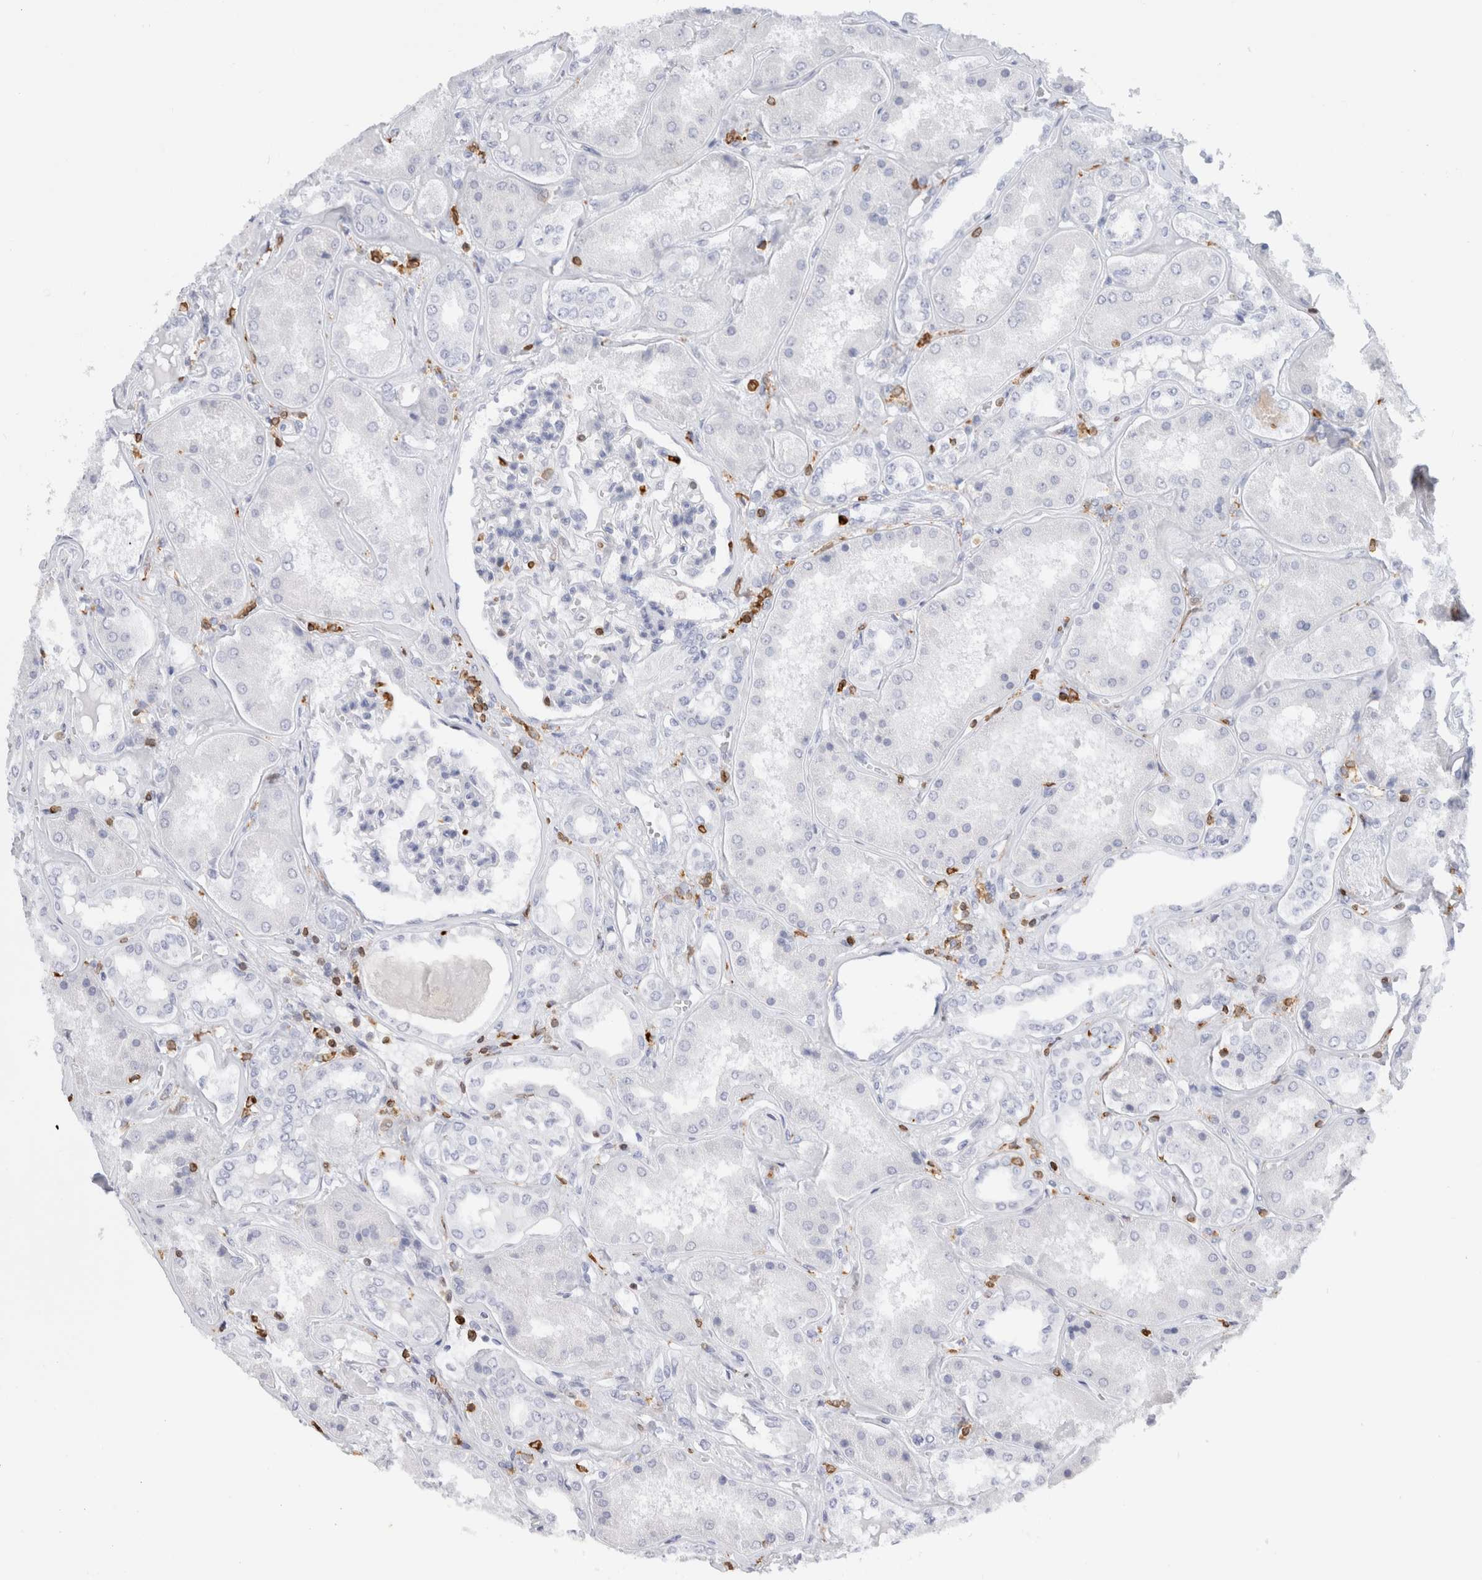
{"staining": {"intensity": "negative", "quantity": "none", "location": "none"}, "tissue": "kidney", "cell_type": "Cells in glomeruli", "image_type": "normal", "snomed": [{"axis": "morphology", "description": "Normal tissue, NOS"}, {"axis": "topography", "description": "Kidney"}], "caption": "IHC image of unremarkable kidney stained for a protein (brown), which shows no expression in cells in glomeruli. Nuclei are stained in blue.", "gene": "ALOX5AP", "patient": {"sex": "female", "age": 56}}